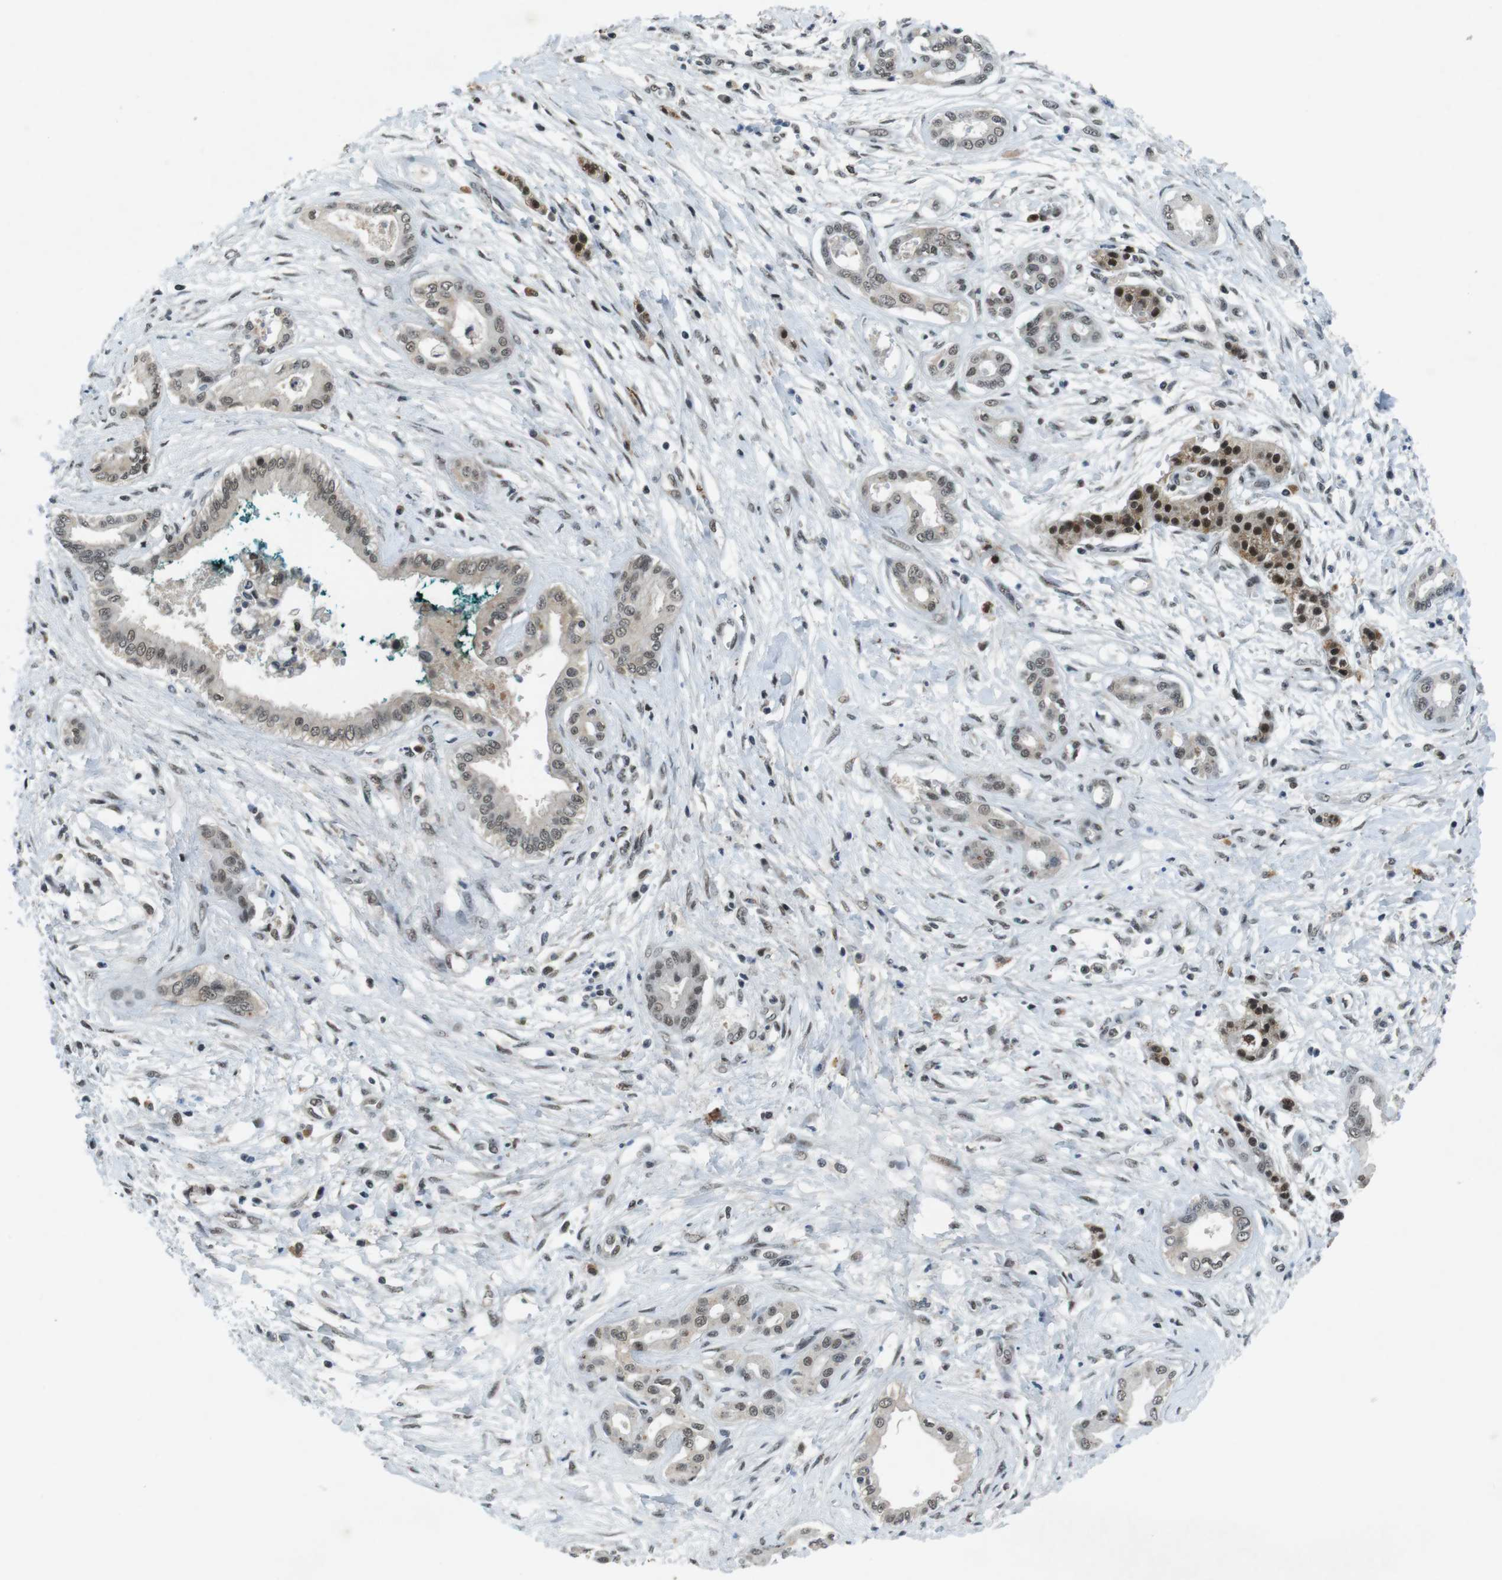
{"staining": {"intensity": "weak", "quantity": ">75%", "location": "nuclear"}, "tissue": "pancreatic cancer", "cell_type": "Tumor cells", "image_type": "cancer", "snomed": [{"axis": "morphology", "description": "Adenocarcinoma, NOS"}, {"axis": "topography", "description": "Pancreas"}], "caption": "Immunohistochemistry of human pancreatic cancer (adenocarcinoma) reveals low levels of weak nuclear staining in about >75% of tumor cells.", "gene": "USP7", "patient": {"sex": "male", "age": 56}}